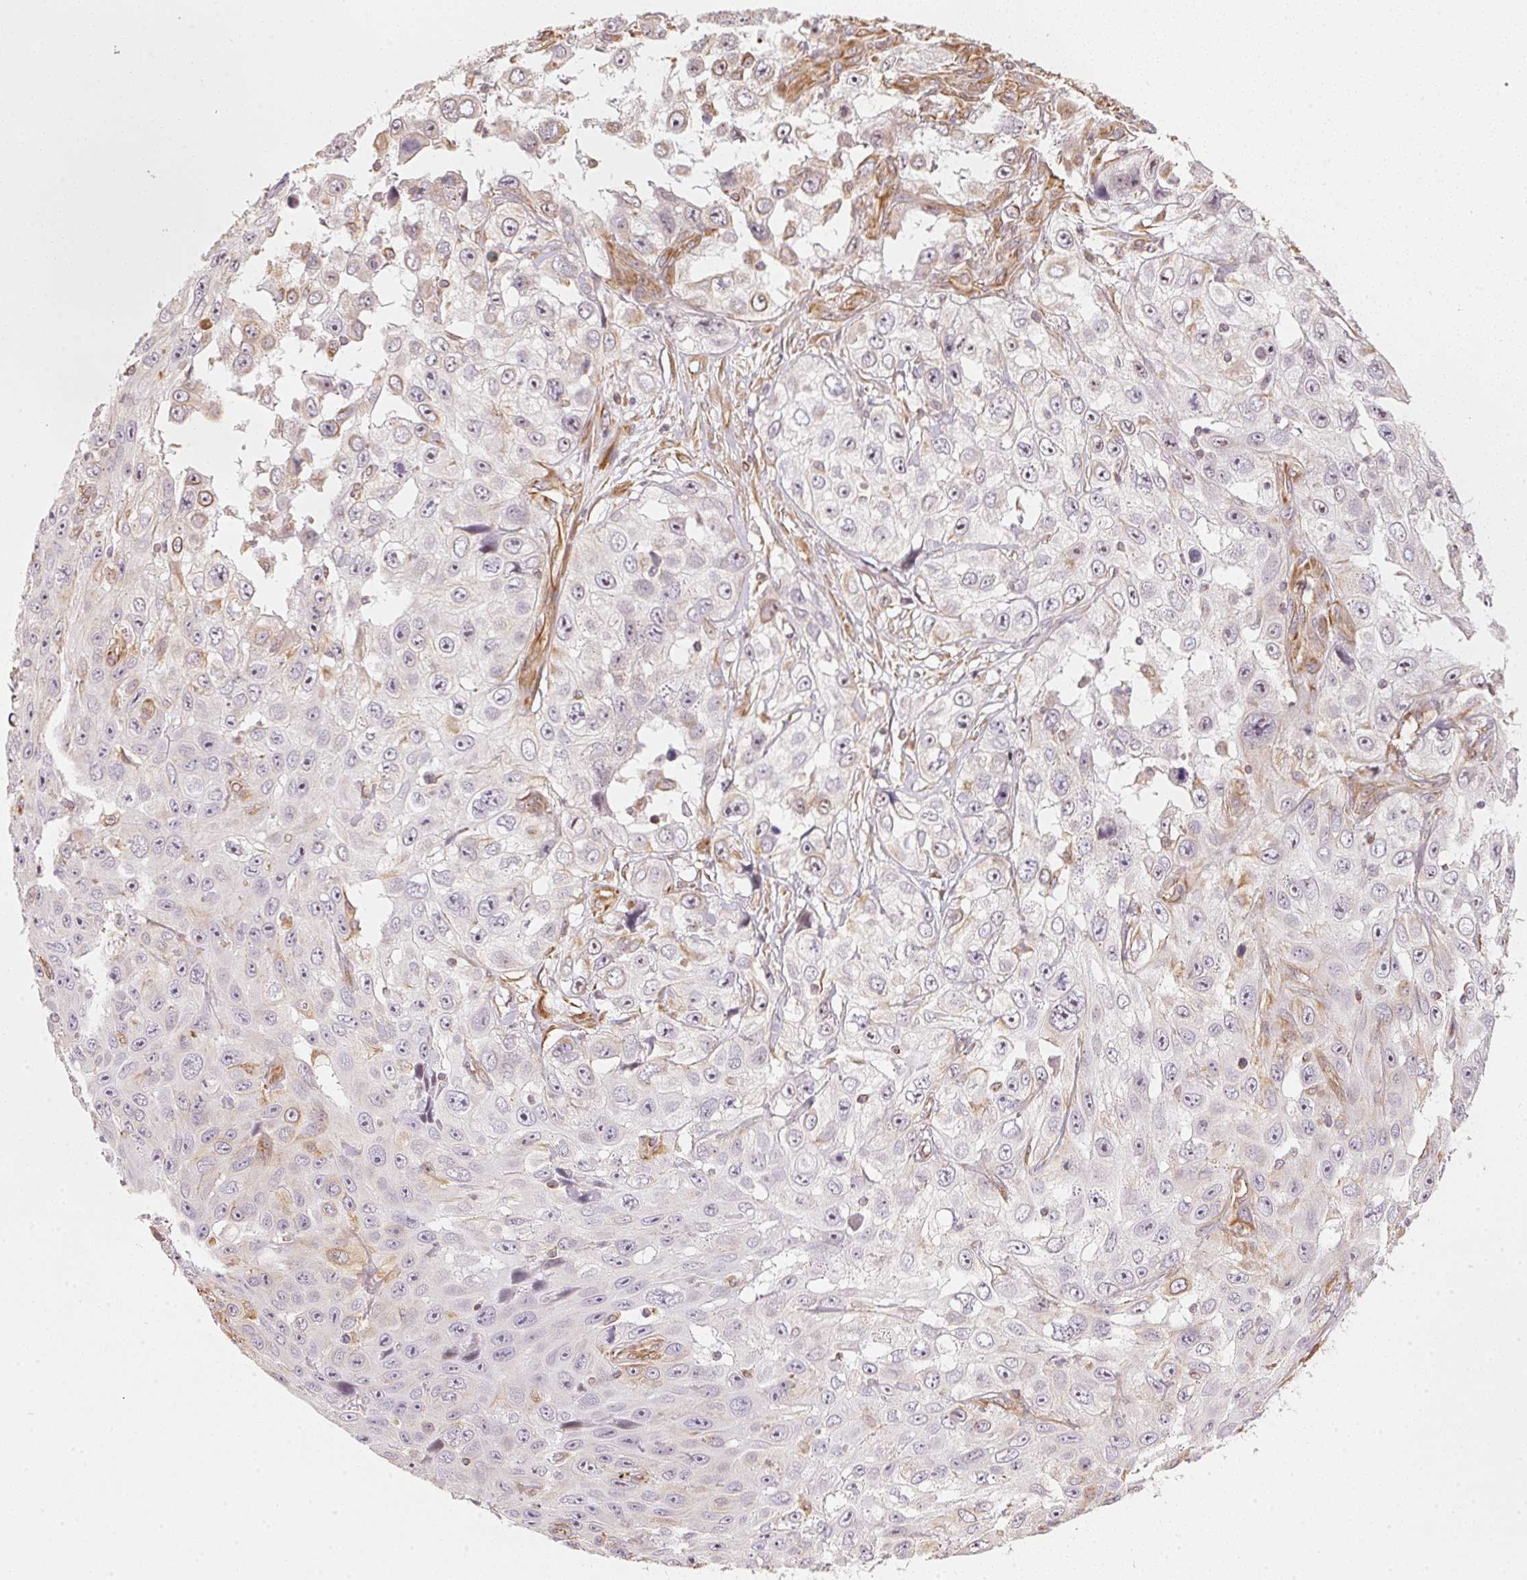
{"staining": {"intensity": "negative", "quantity": "none", "location": "none"}, "tissue": "skin cancer", "cell_type": "Tumor cells", "image_type": "cancer", "snomed": [{"axis": "morphology", "description": "Squamous cell carcinoma, NOS"}, {"axis": "topography", "description": "Skin"}], "caption": "Tumor cells are negative for protein expression in human skin cancer (squamous cell carcinoma).", "gene": "FOXR2", "patient": {"sex": "male", "age": 82}}